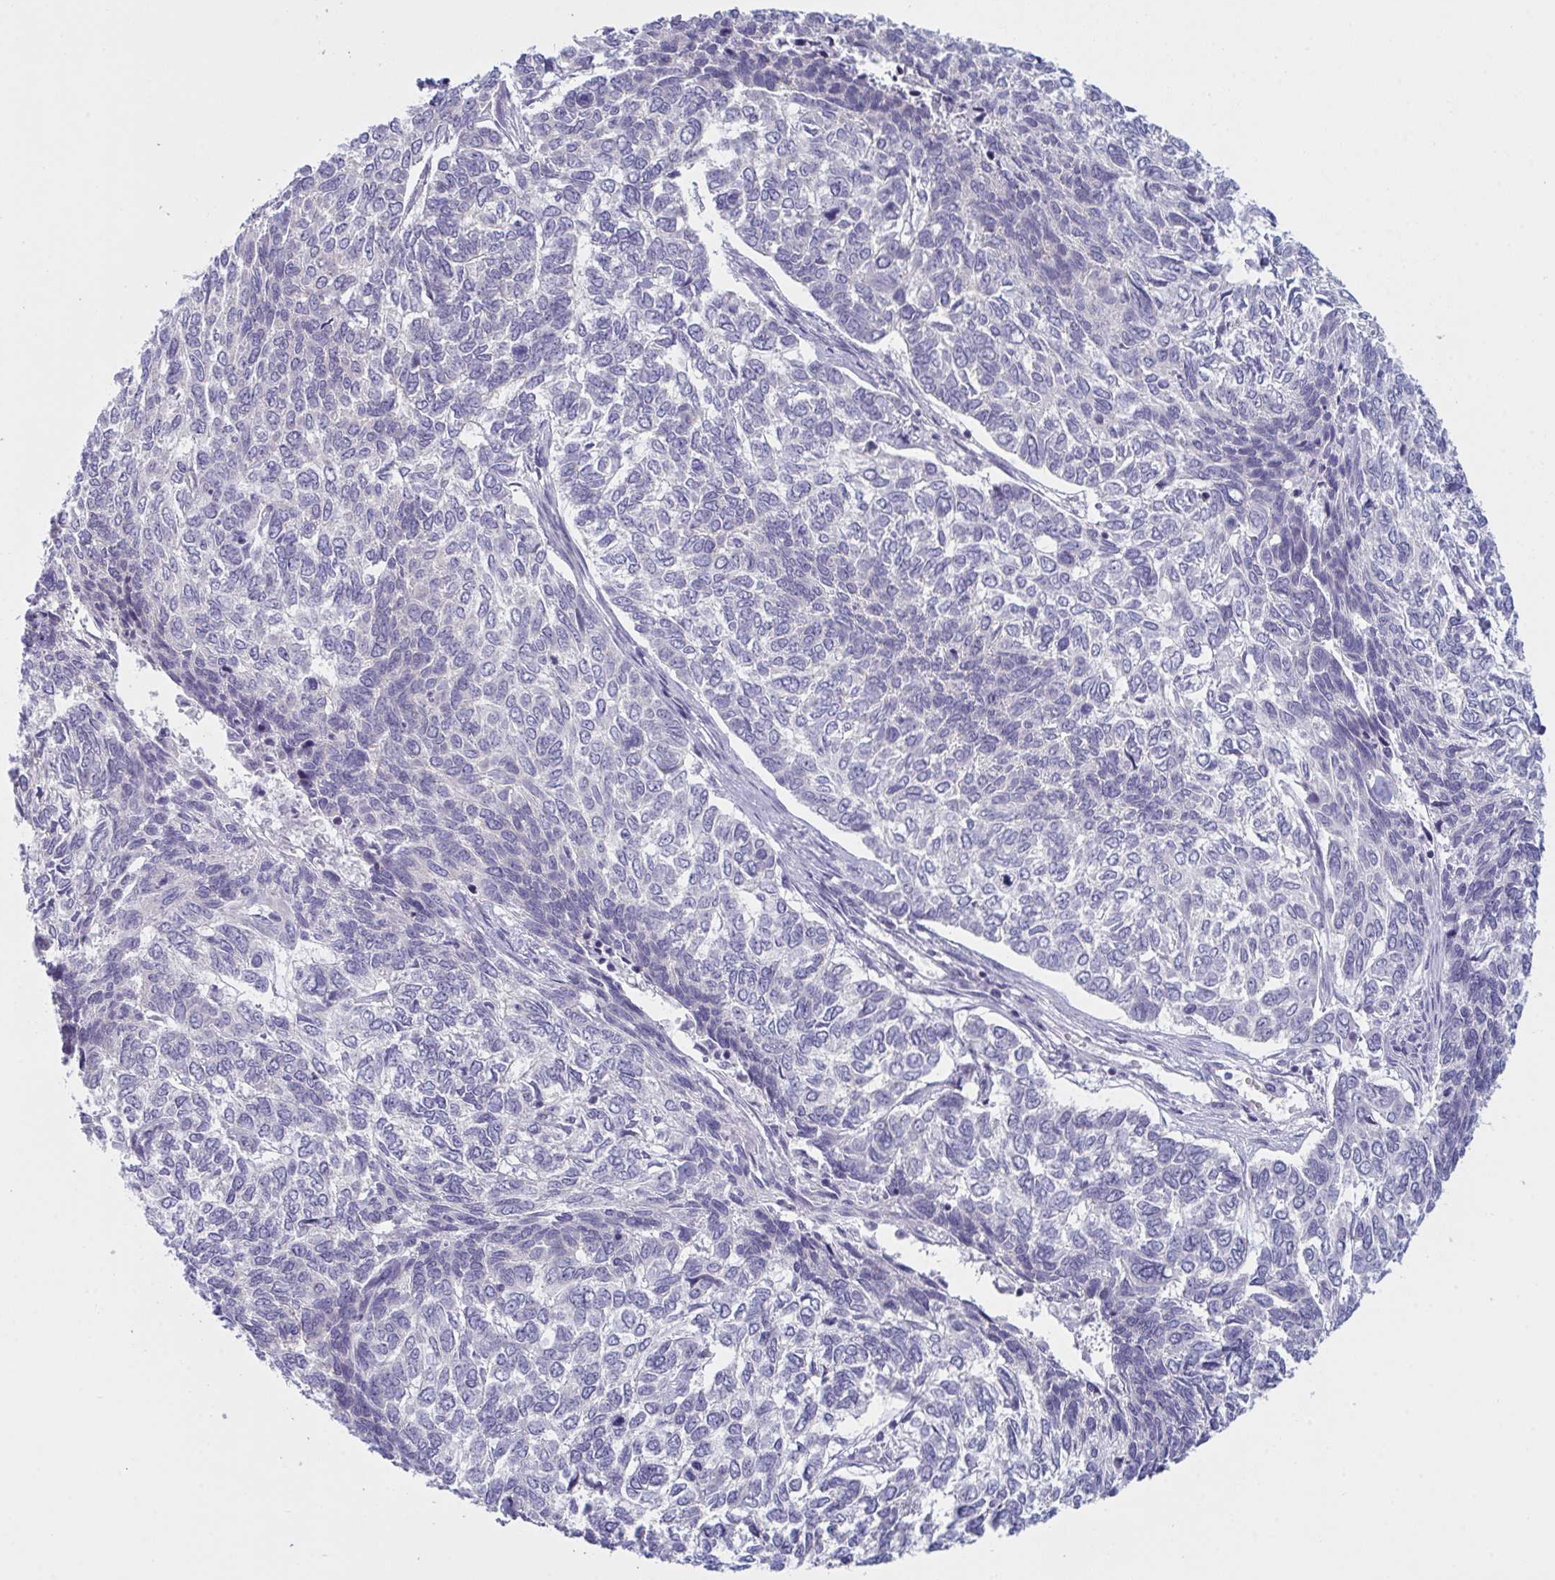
{"staining": {"intensity": "negative", "quantity": "none", "location": "none"}, "tissue": "skin cancer", "cell_type": "Tumor cells", "image_type": "cancer", "snomed": [{"axis": "morphology", "description": "Basal cell carcinoma"}, {"axis": "topography", "description": "Skin"}], "caption": "This is an immunohistochemistry photomicrograph of human skin basal cell carcinoma. There is no positivity in tumor cells.", "gene": "NAA30", "patient": {"sex": "female", "age": 65}}